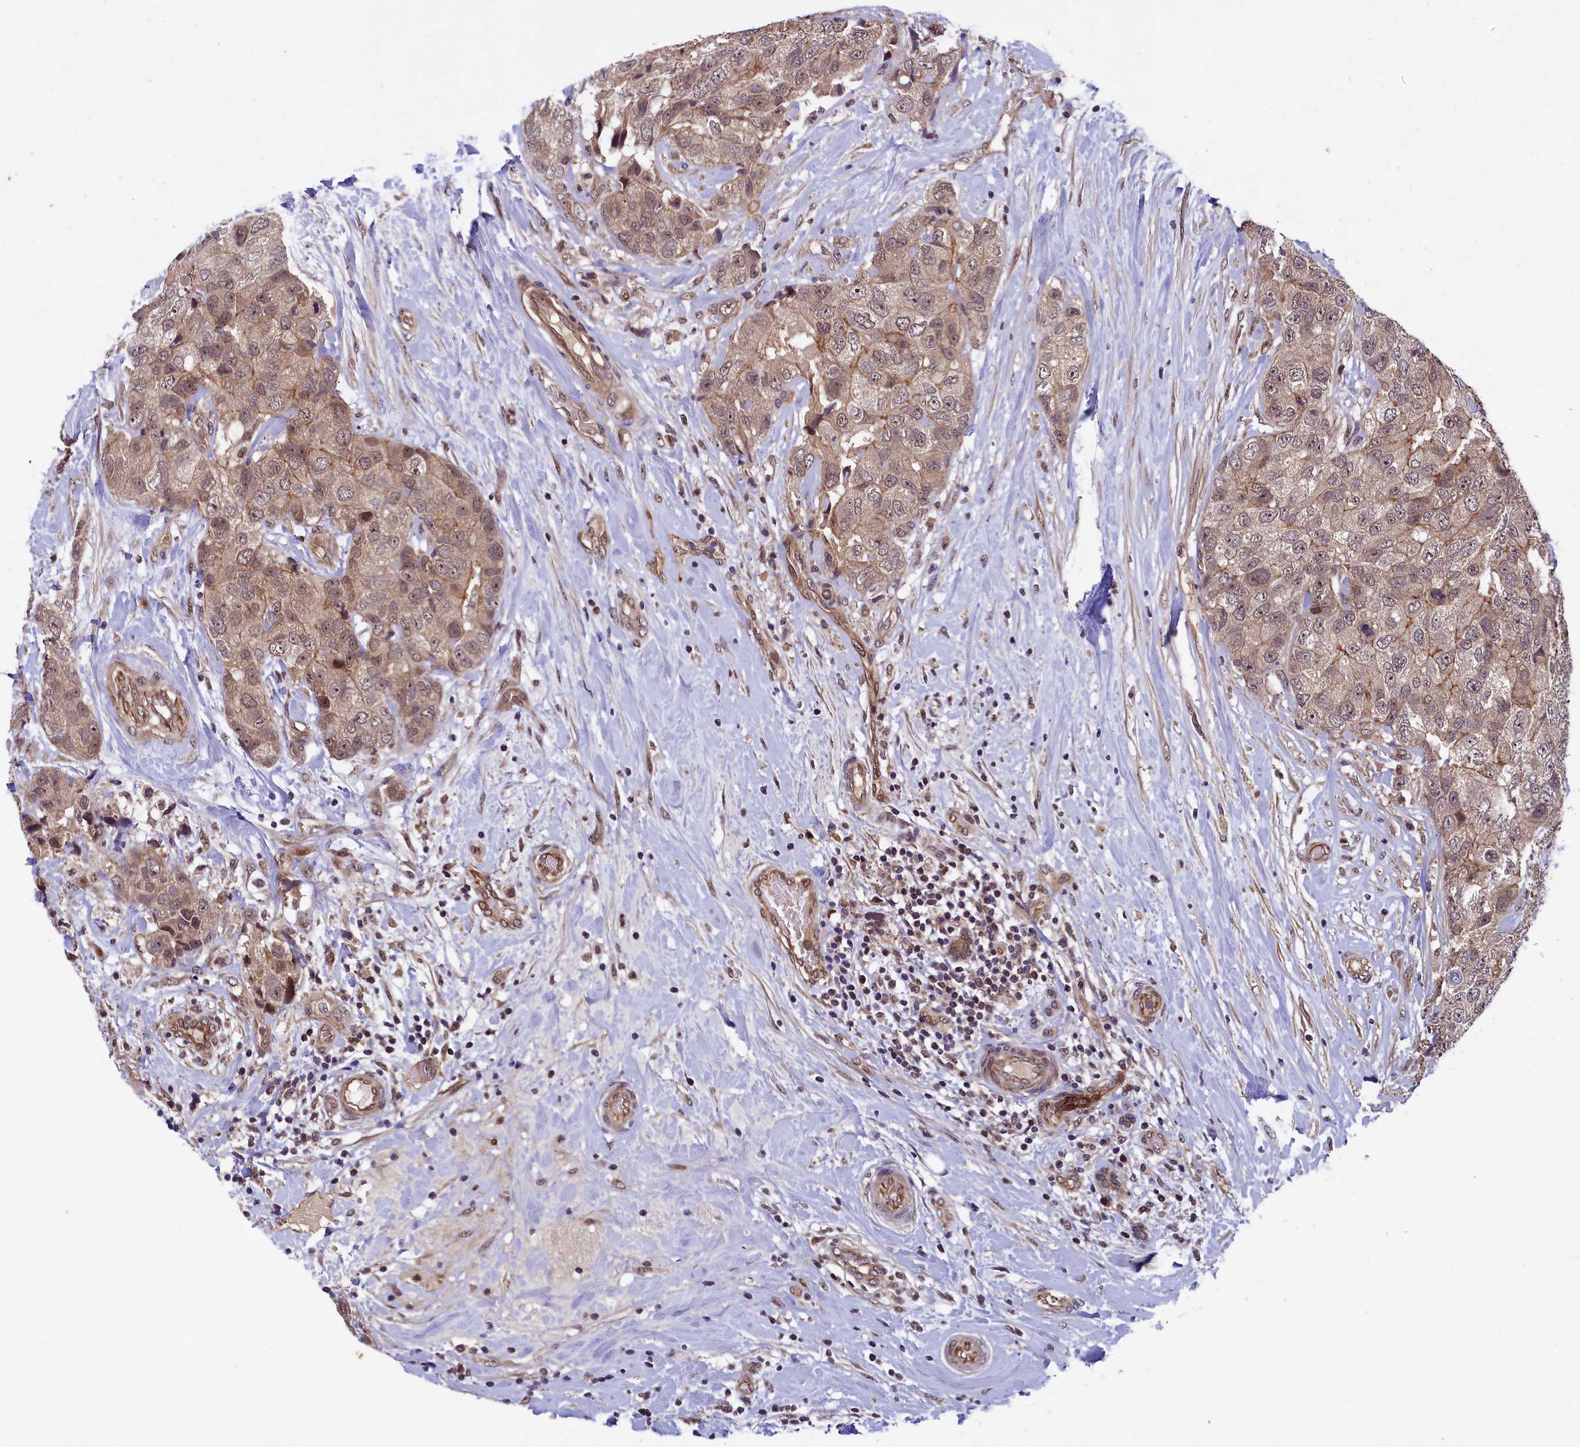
{"staining": {"intensity": "weak", "quantity": ">75%", "location": "cytoplasmic/membranous,nuclear"}, "tissue": "breast cancer", "cell_type": "Tumor cells", "image_type": "cancer", "snomed": [{"axis": "morphology", "description": "Duct carcinoma"}, {"axis": "topography", "description": "Breast"}], "caption": "Human breast cancer stained with a brown dye shows weak cytoplasmic/membranous and nuclear positive expression in approximately >75% of tumor cells.", "gene": "ARL14EP", "patient": {"sex": "female", "age": 62}}